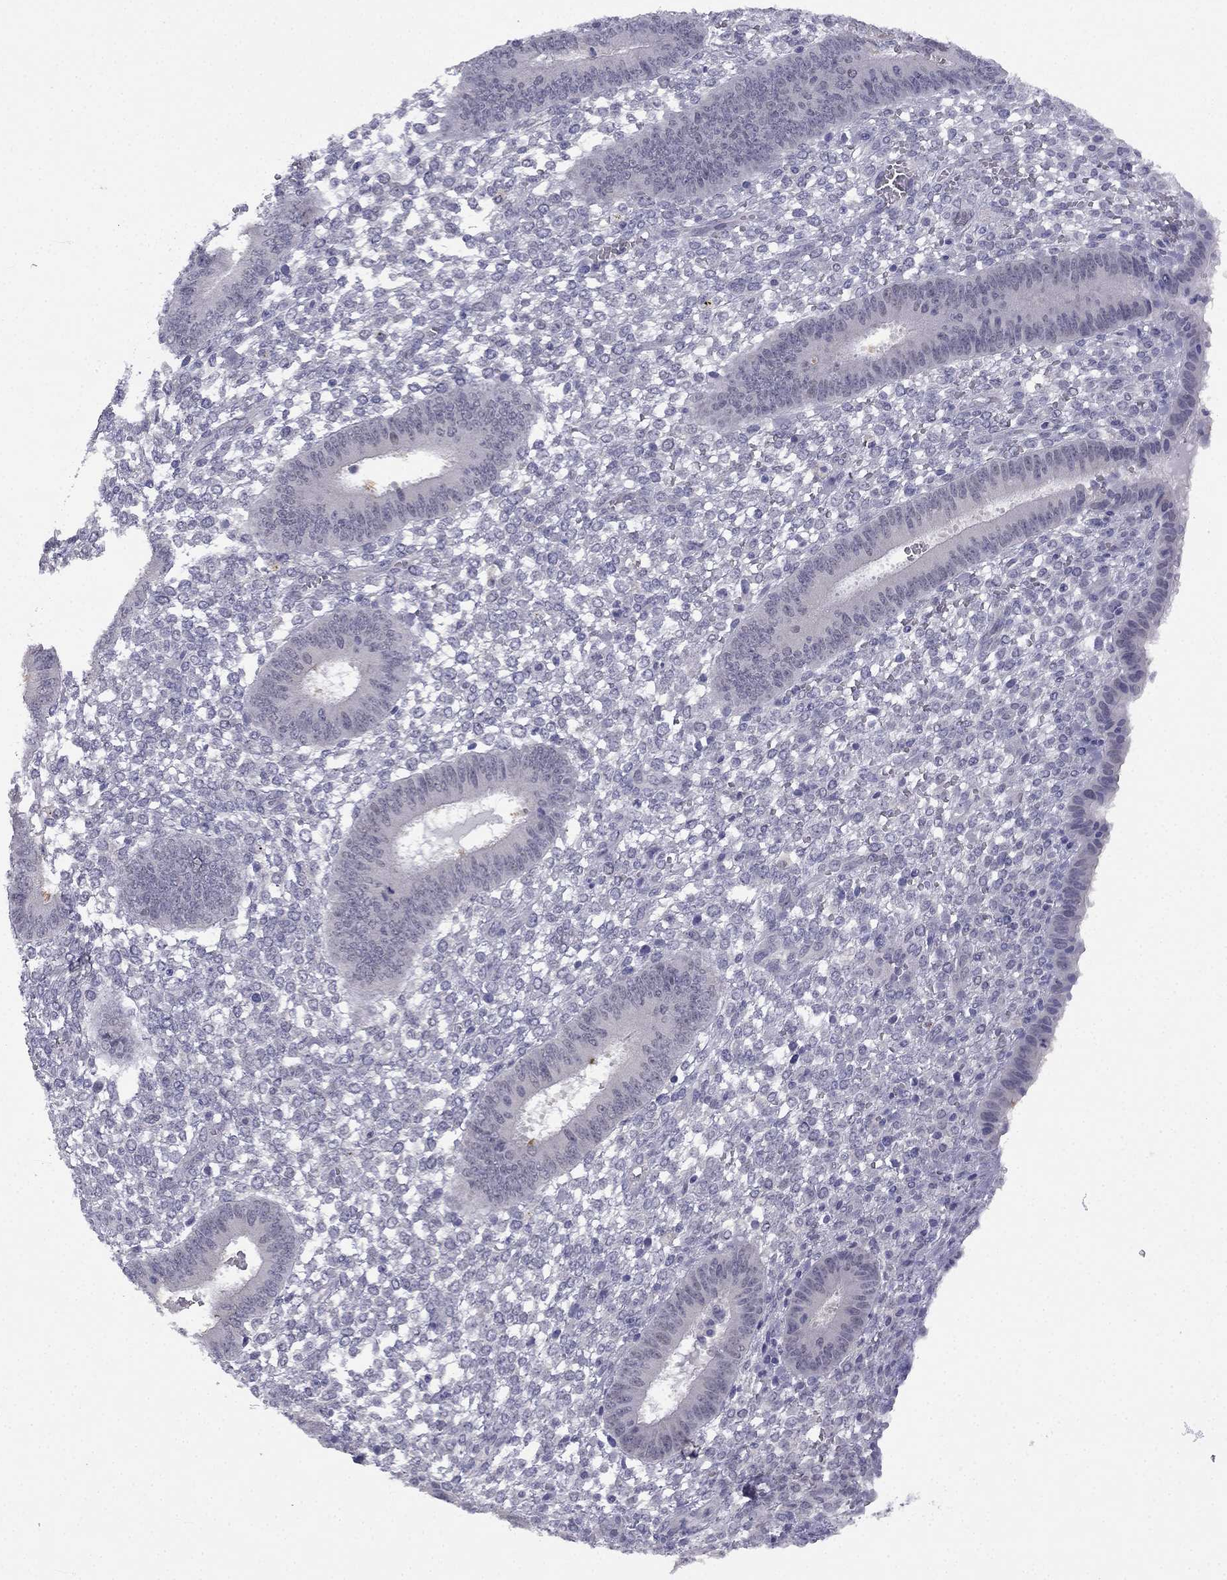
{"staining": {"intensity": "negative", "quantity": "none", "location": "none"}, "tissue": "endometrium", "cell_type": "Cells in endometrial stroma", "image_type": "normal", "snomed": [{"axis": "morphology", "description": "Normal tissue, NOS"}, {"axis": "topography", "description": "Endometrium"}], "caption": "Endometrium stained for a protein using immunohistochemistry (IHC) shows no positivity cells in endometrial stroma.", "gene": "C16orf89", "patient": {"sex": "female", "age": 42}}